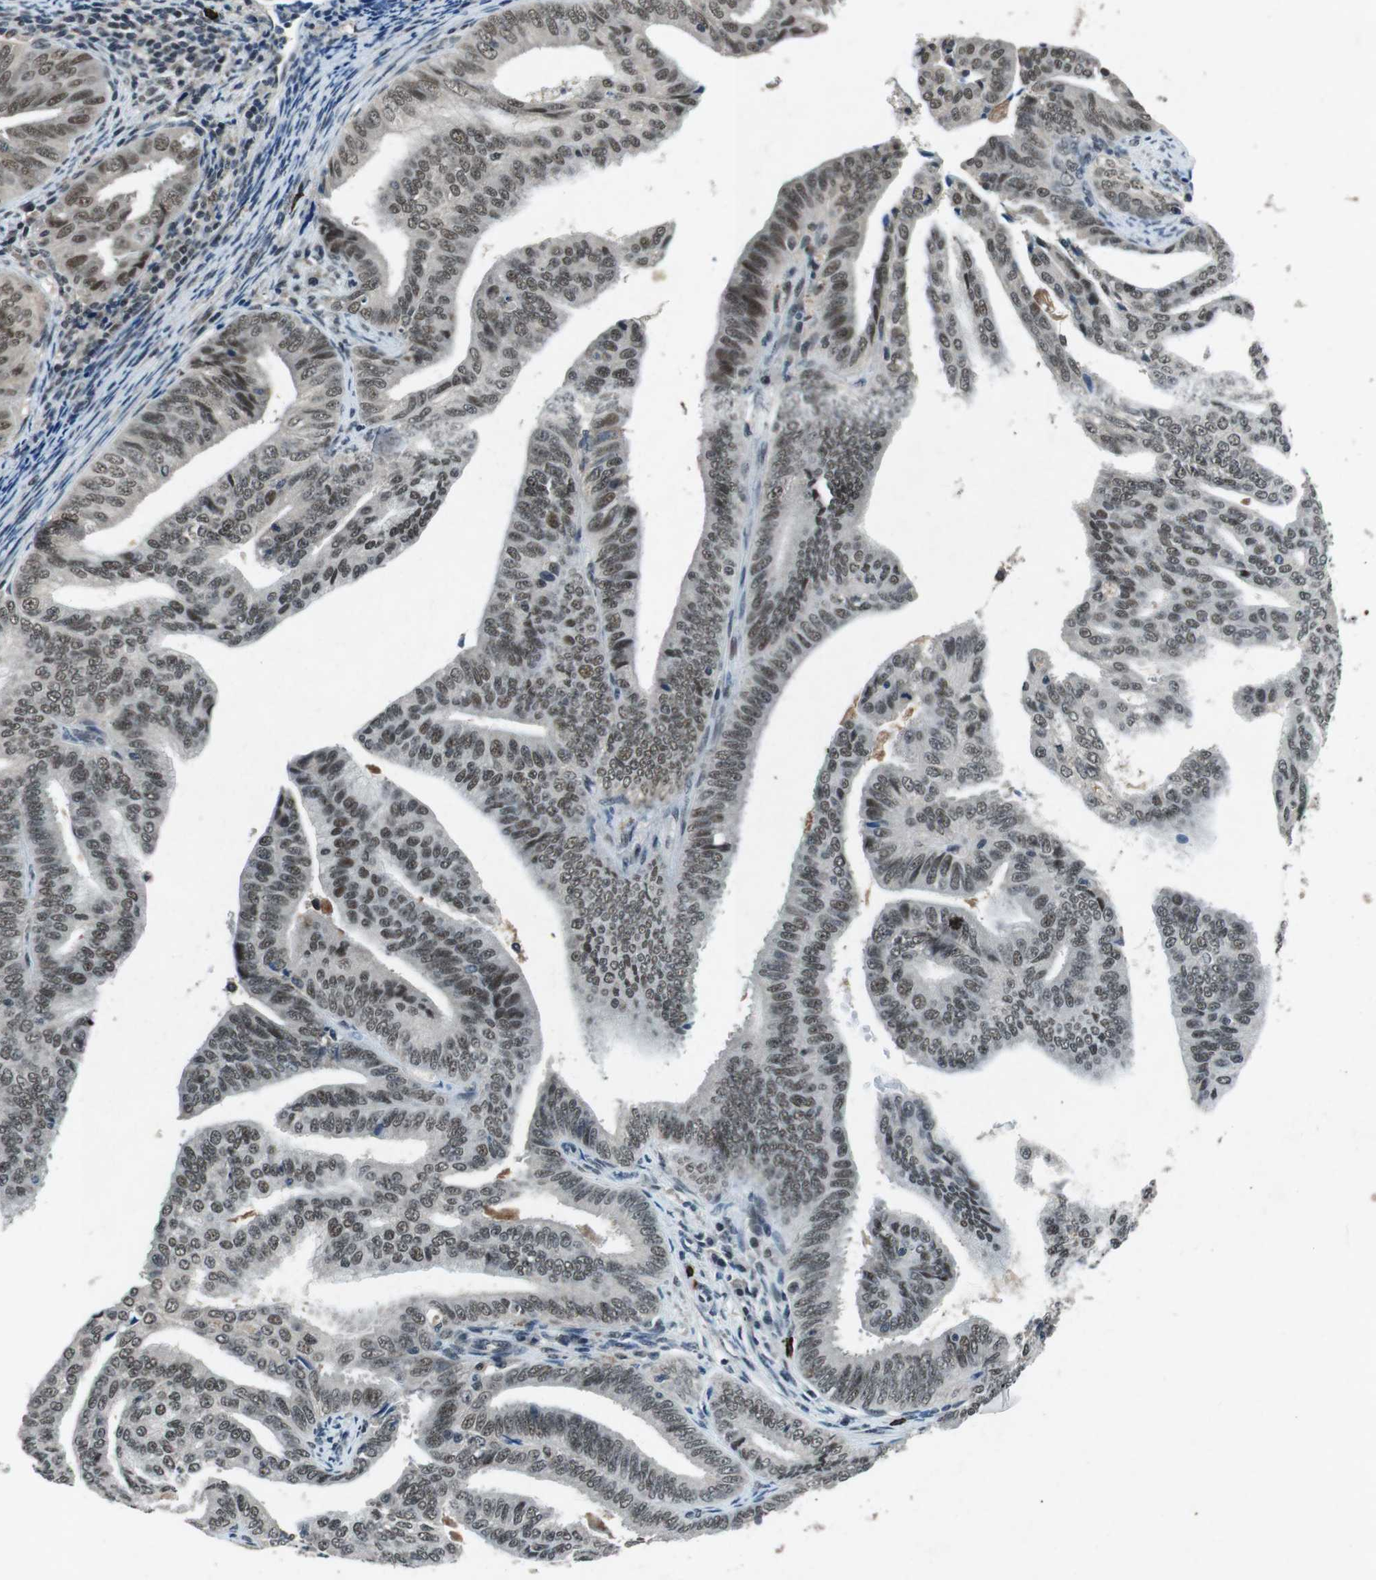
{"staining": {"intensity": "moderate", "quantity": ">75%", "location": "nuclear"}, "tissue": "endometrial cancer", "cell_type": "Tumor cells", "image_type": "cancer", "snomed": [{"axis": "morphology", "description": "Adenocarcinoma, NOS"}, {"axis": "topography", "description": "Endometrium"}], "caption": "Endometrial cancer was stained to show a protein in brown. There is medium levels of moderate nuclear positivity in about >75% of tumor cells.", "gene": "USP7", "patient": {"sex": "female", "age": 58}}